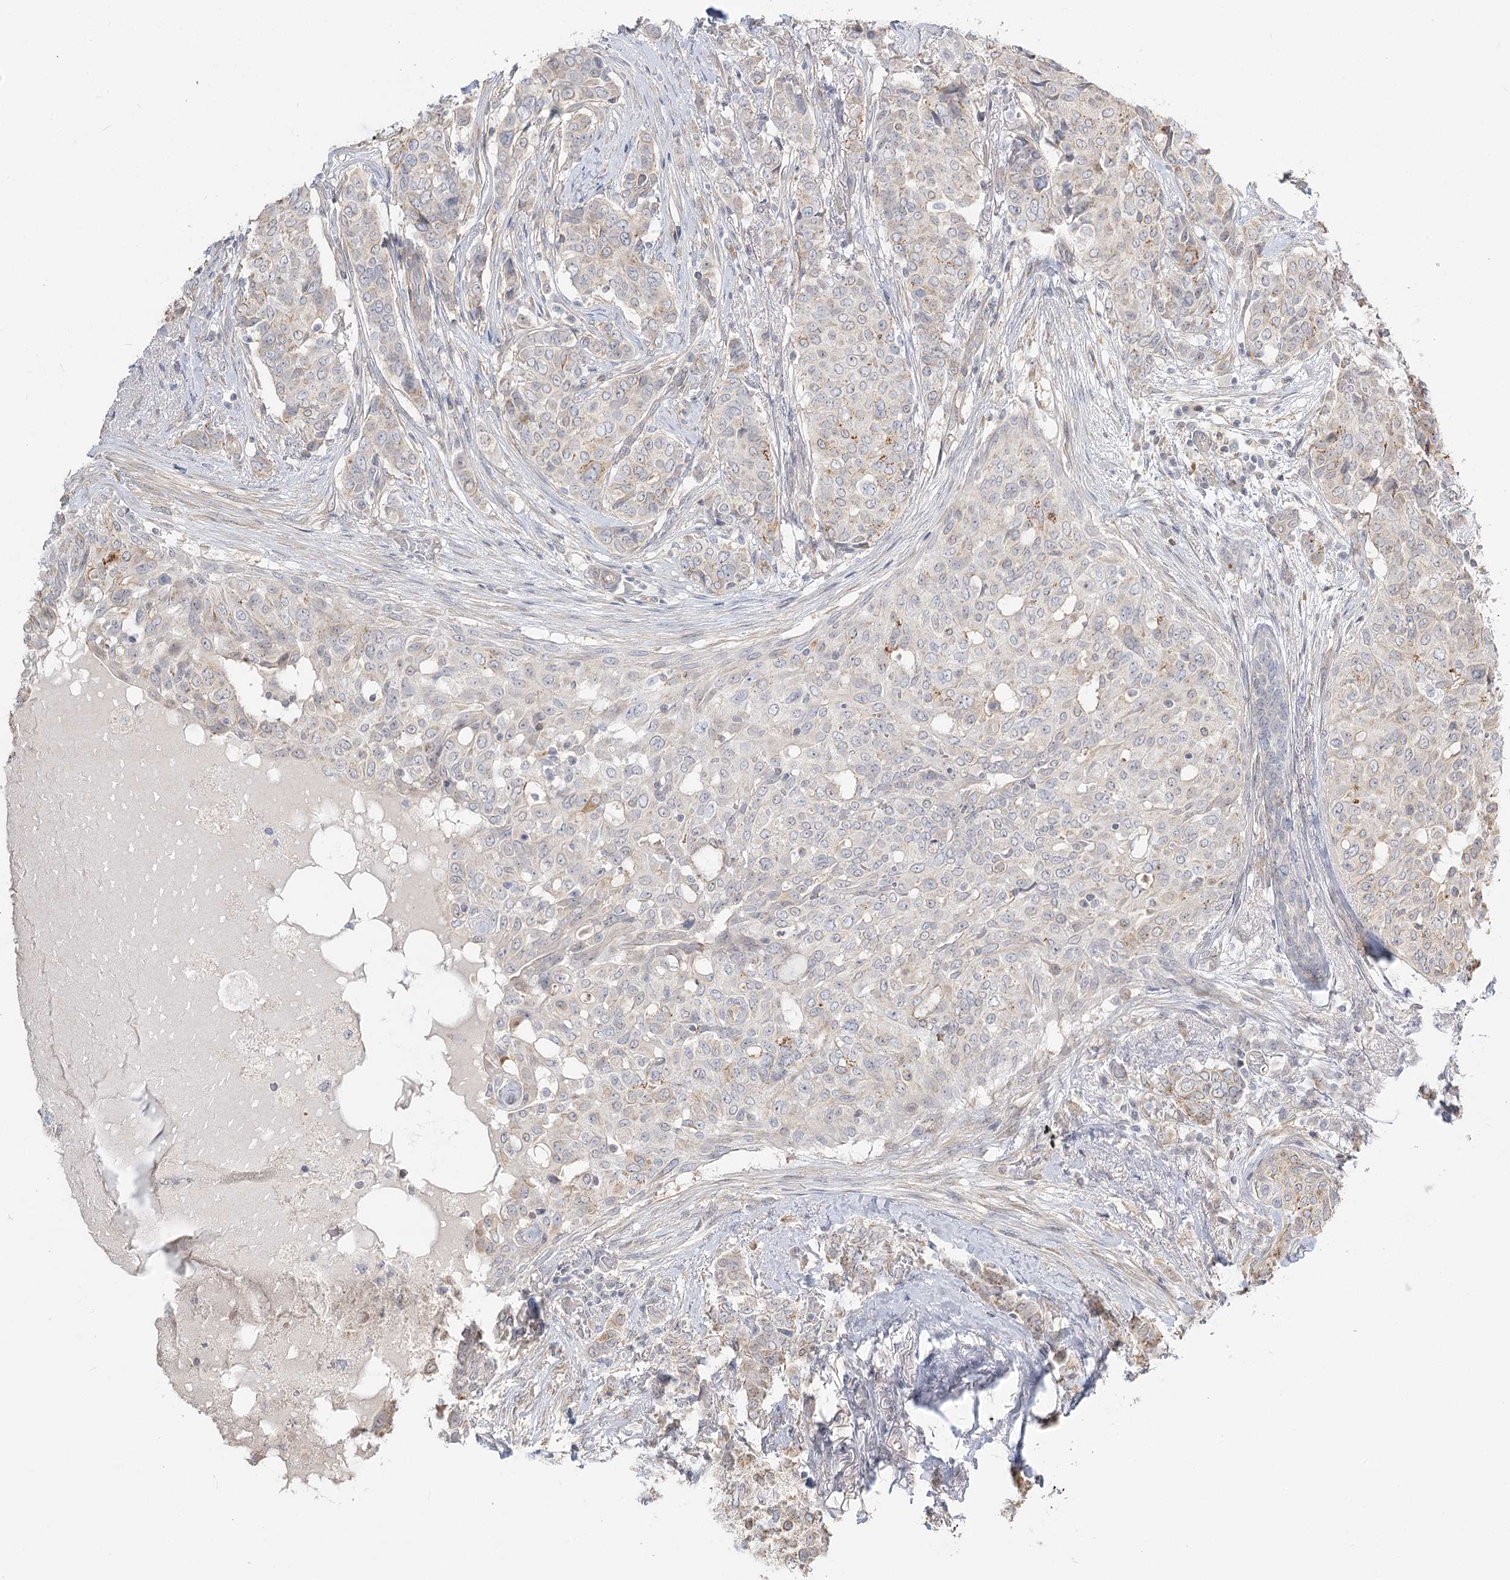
{"staining": {"intensity": "weak", "quantity": "<25%", "location": "cytoplasmic/membranous"}, "tissue": "breast cancer", "cell_type": "Tumor cells", "image_type": "cancer", "snomed": [{"axis": "morphology", "description": "Lobular carcinoma"}, {"axis": "topography", "description": "Breast"}], "caption": "This micrograph is of breast lobular carcinoma stained with immunohistochemistry to label a protein in brown with the nuclei are counter-stained blue. There is no expression in tumor cells.", "gene": "GUCY2C", "patient": {"sex": "female", "age": 51}}